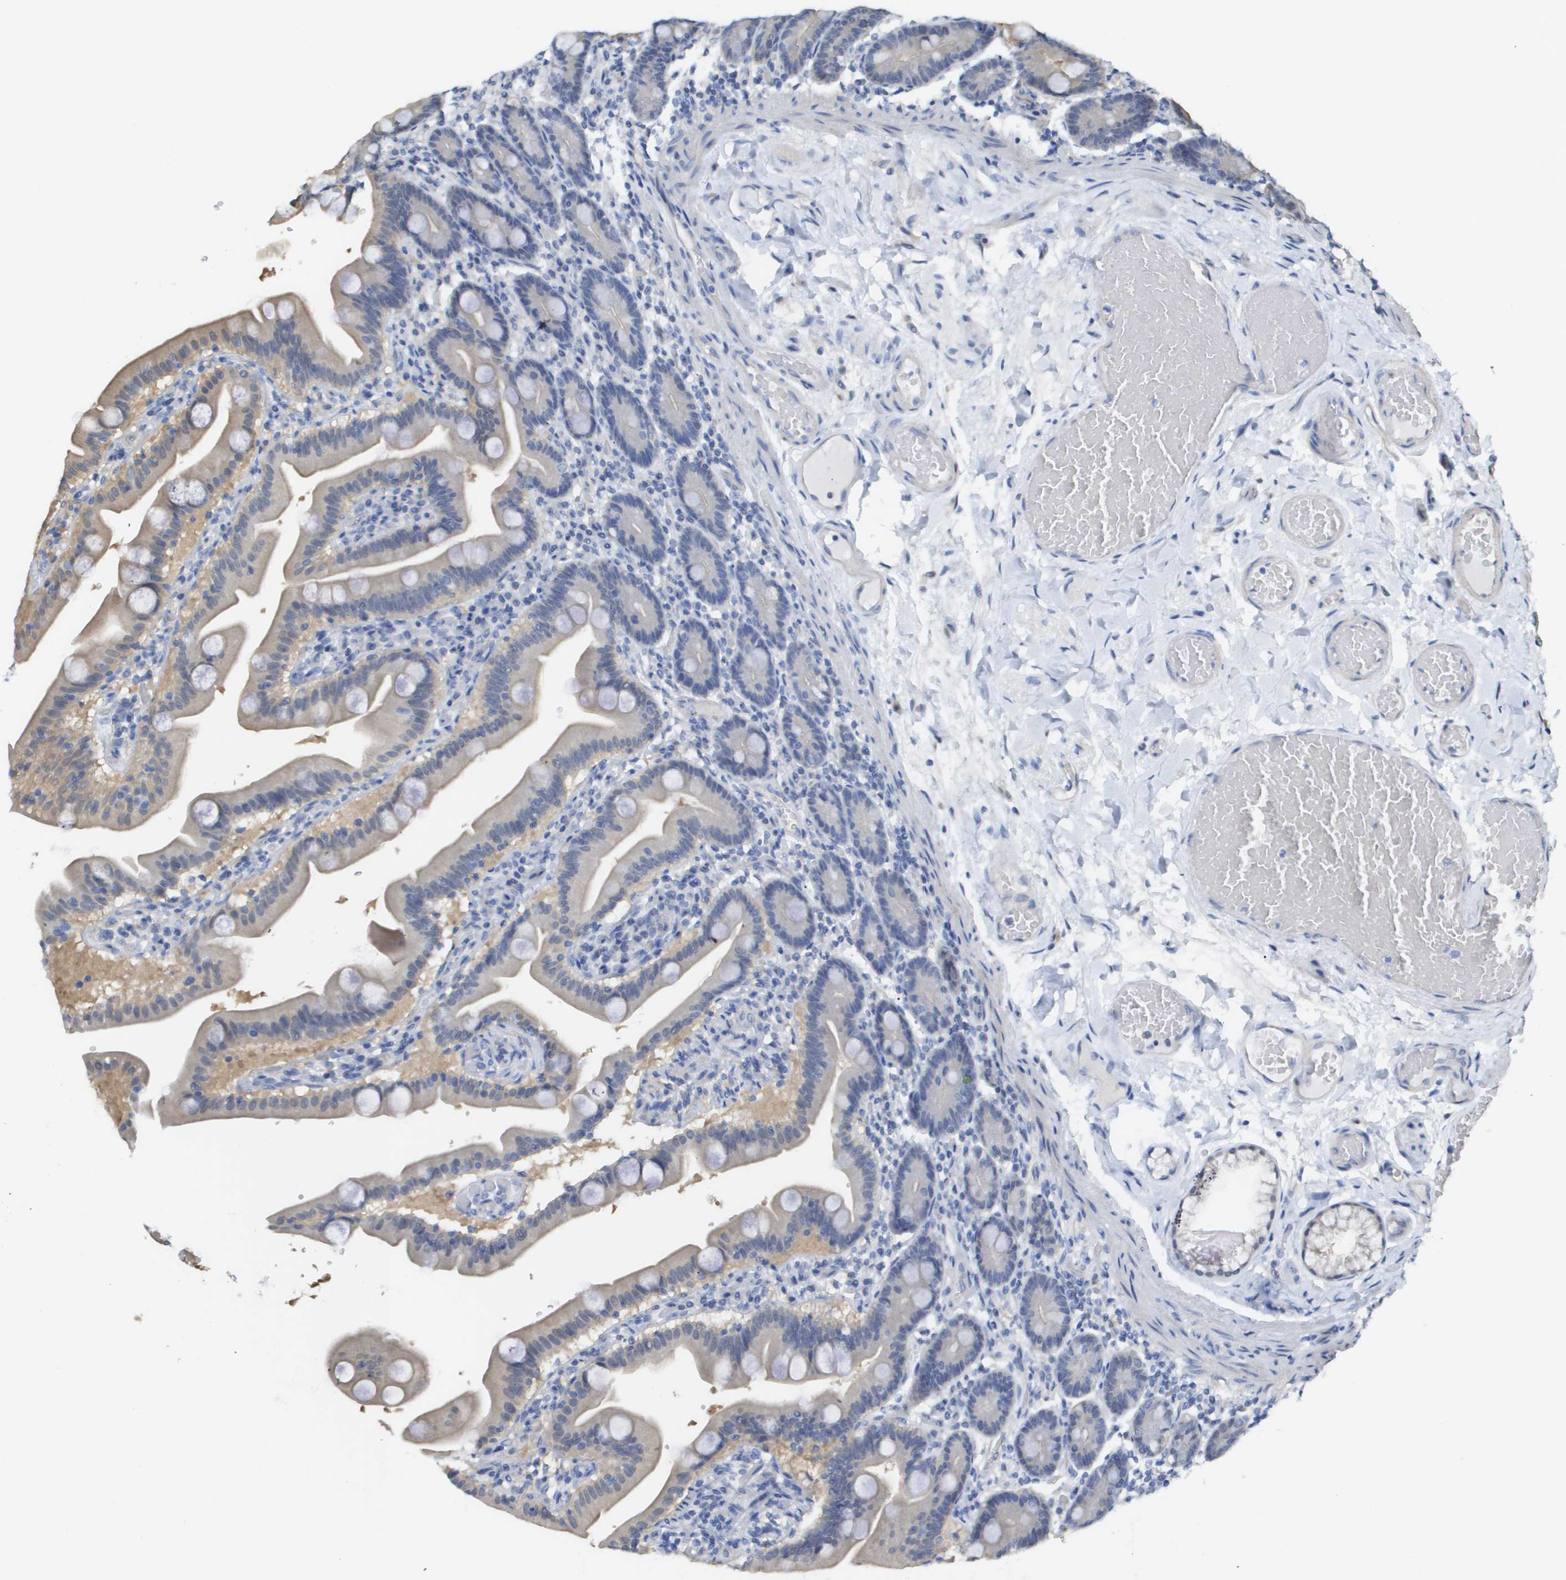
{"staining": {"intensity": "weak", "quantity": "<25%", "location": "cytoplasmic/membranous"}, "tissue": "duodenum", "cell_type": "Glandular cells", "image_type": "normal", "snomed": [{"axis": "morphology", "description": "Normal tissue, NOS"}, {"axis": "topography", "description": "Duodenum"}], "caption": "Protein analysis of benign duodenum shows no significant positivity in glandular cells.", "gene": "MYL3", "patient": {"sex": "male", "age": 54}}